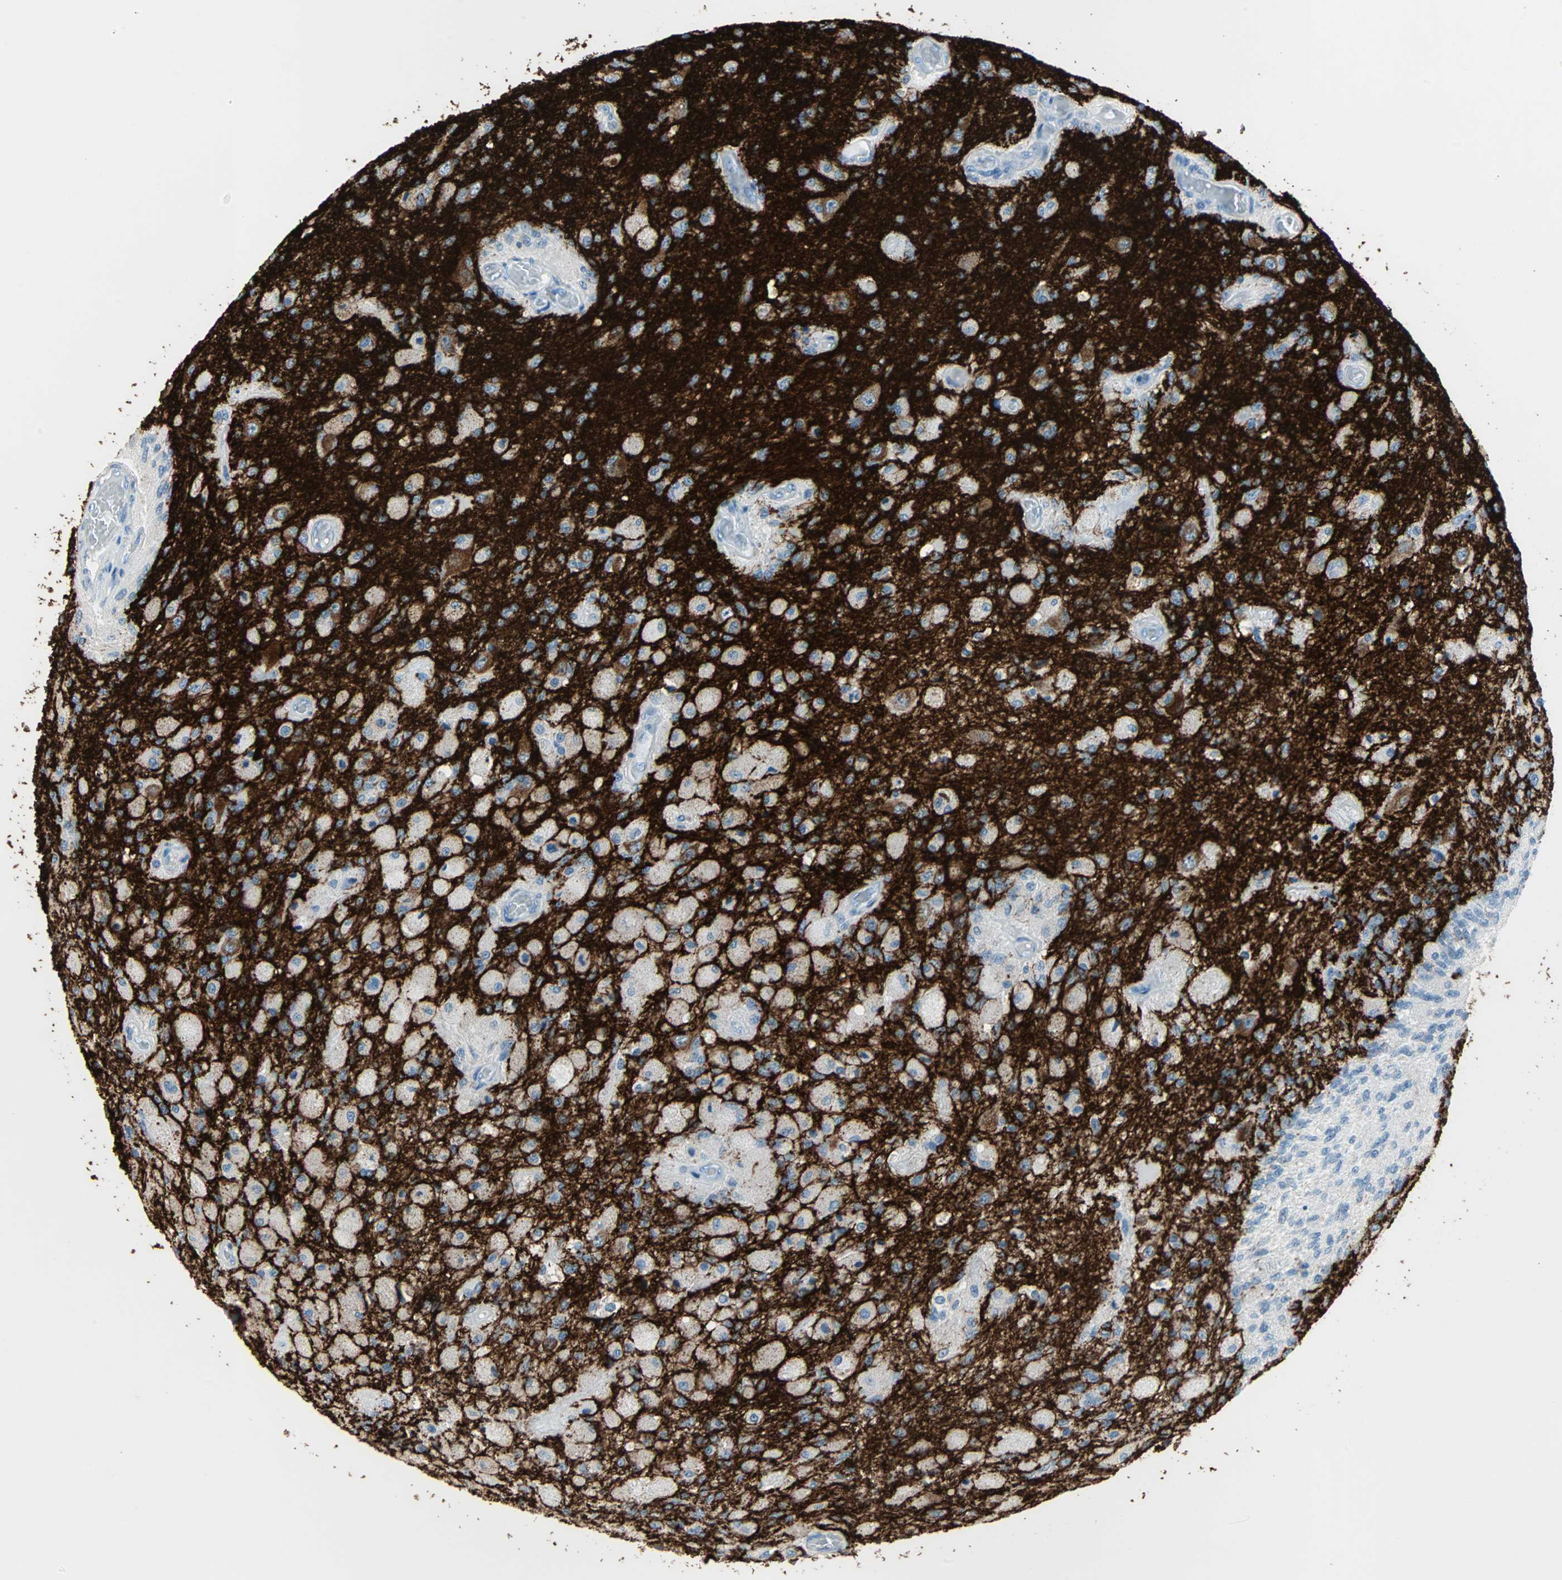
{"staining": {"intensity": "negative", "quantity": "none", "location": "none"}, "tissue": "glioma", "cell_type": "Tumor cells", "image_type": "cancer", "snomed": [{"axis": "morphology", "description": "Normal tissue, NOS"}, {"axis": "morphology", "description": "Glioma, malignant, High grade"}, {"axis": "topography", "description": "Cerebral cortex"}], "caption": "Image shows no protein staining in tumor cells of glioma tissue.", "gene": "STX1A", "patient": {"sex": "male", "age": 77}}